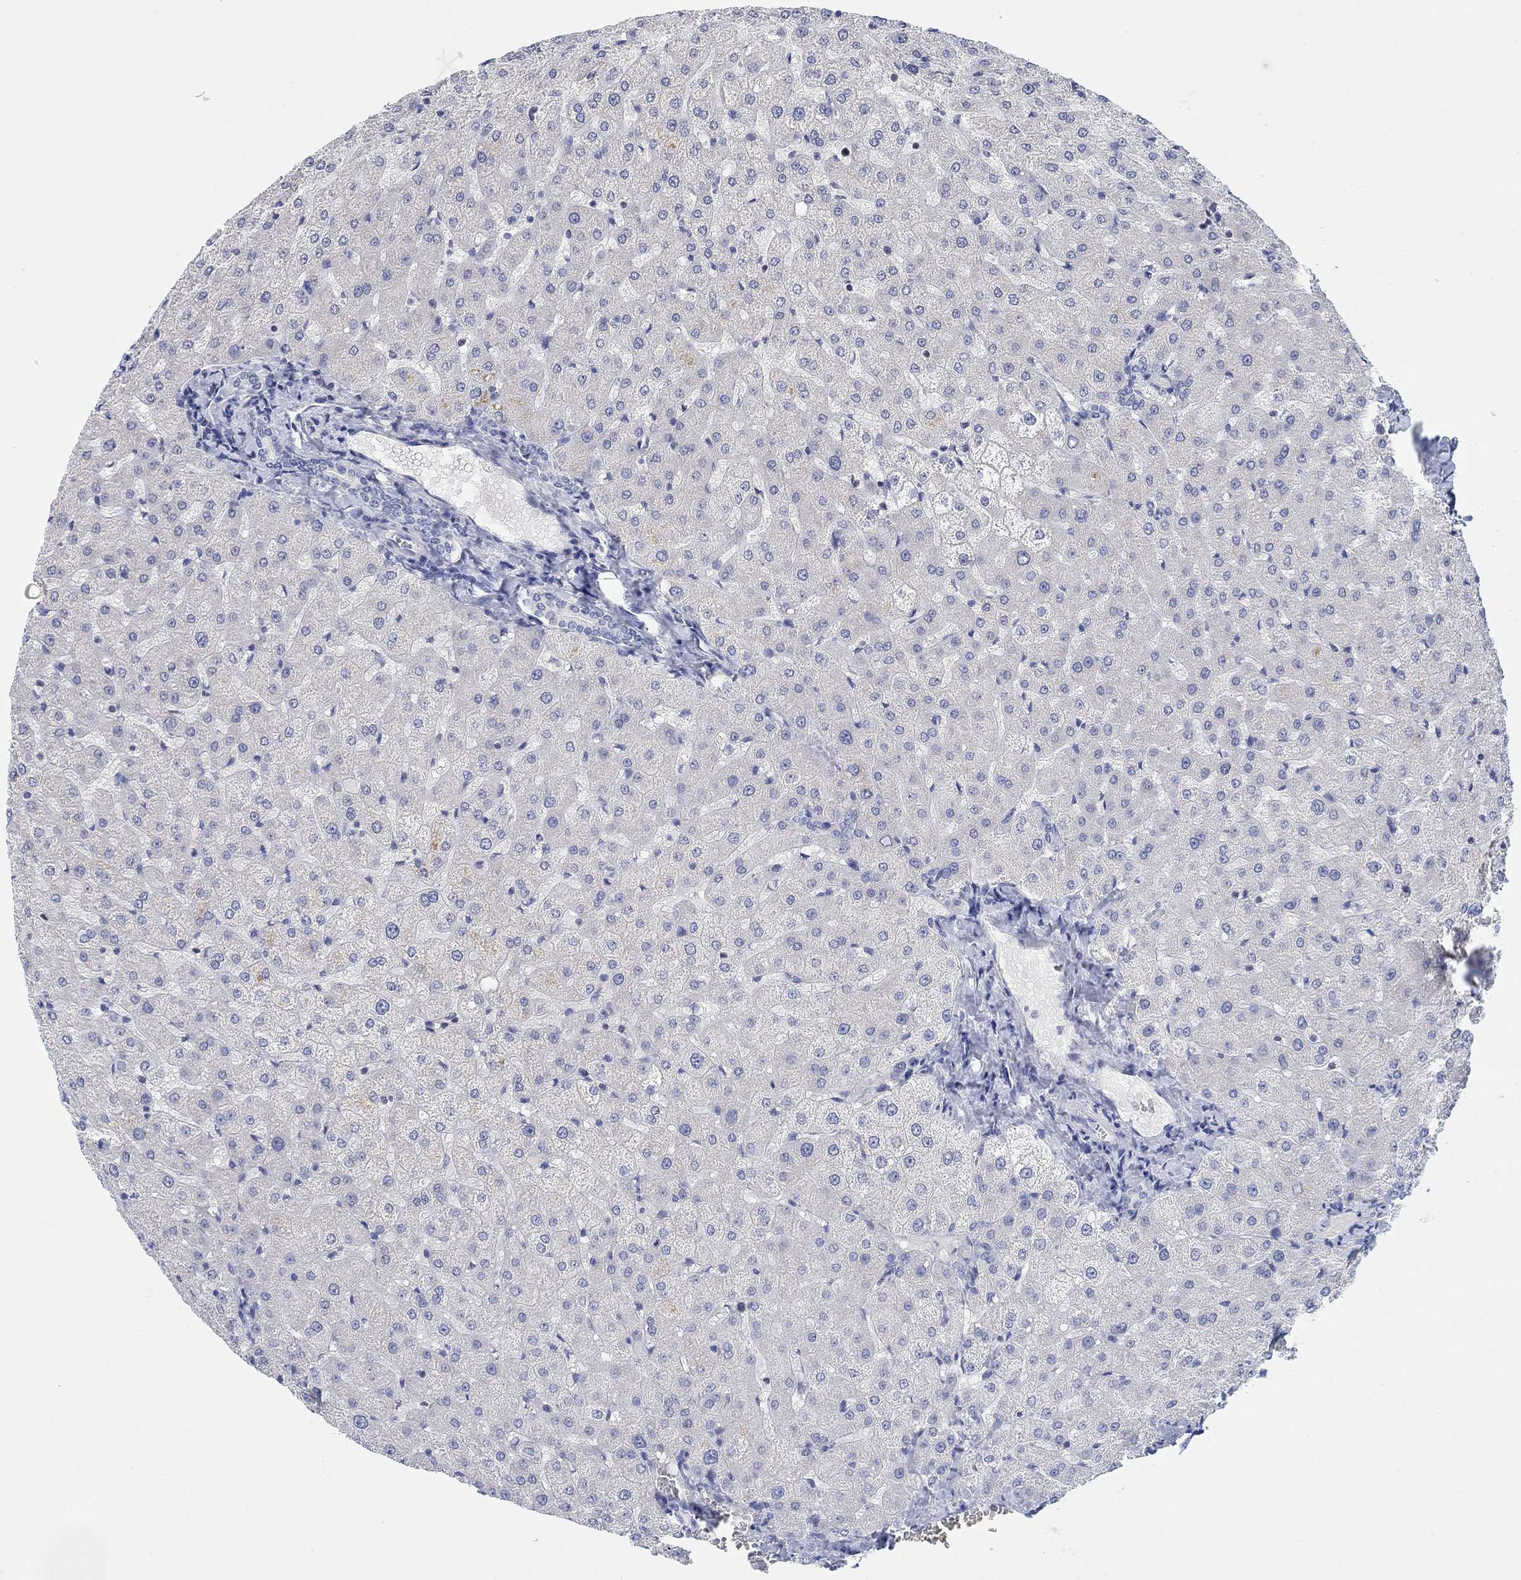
{"staining": {"intensity": "negative", "quantity": "none", "location": "none"}, "tissue": "liver", "cell_type": "Cholangiocytes", "image_type": "normal", "snomed": [{"axis": "morphology", "description": "Normal tissue, NOS"}, {"axis": "topography", "description": "Liver"}], "caption": "IHC of benign liver exhibits no staining in cholangiocytes.", "gene": "ATP6V1E2", "patient": {"sex": "female", "age": 50}}